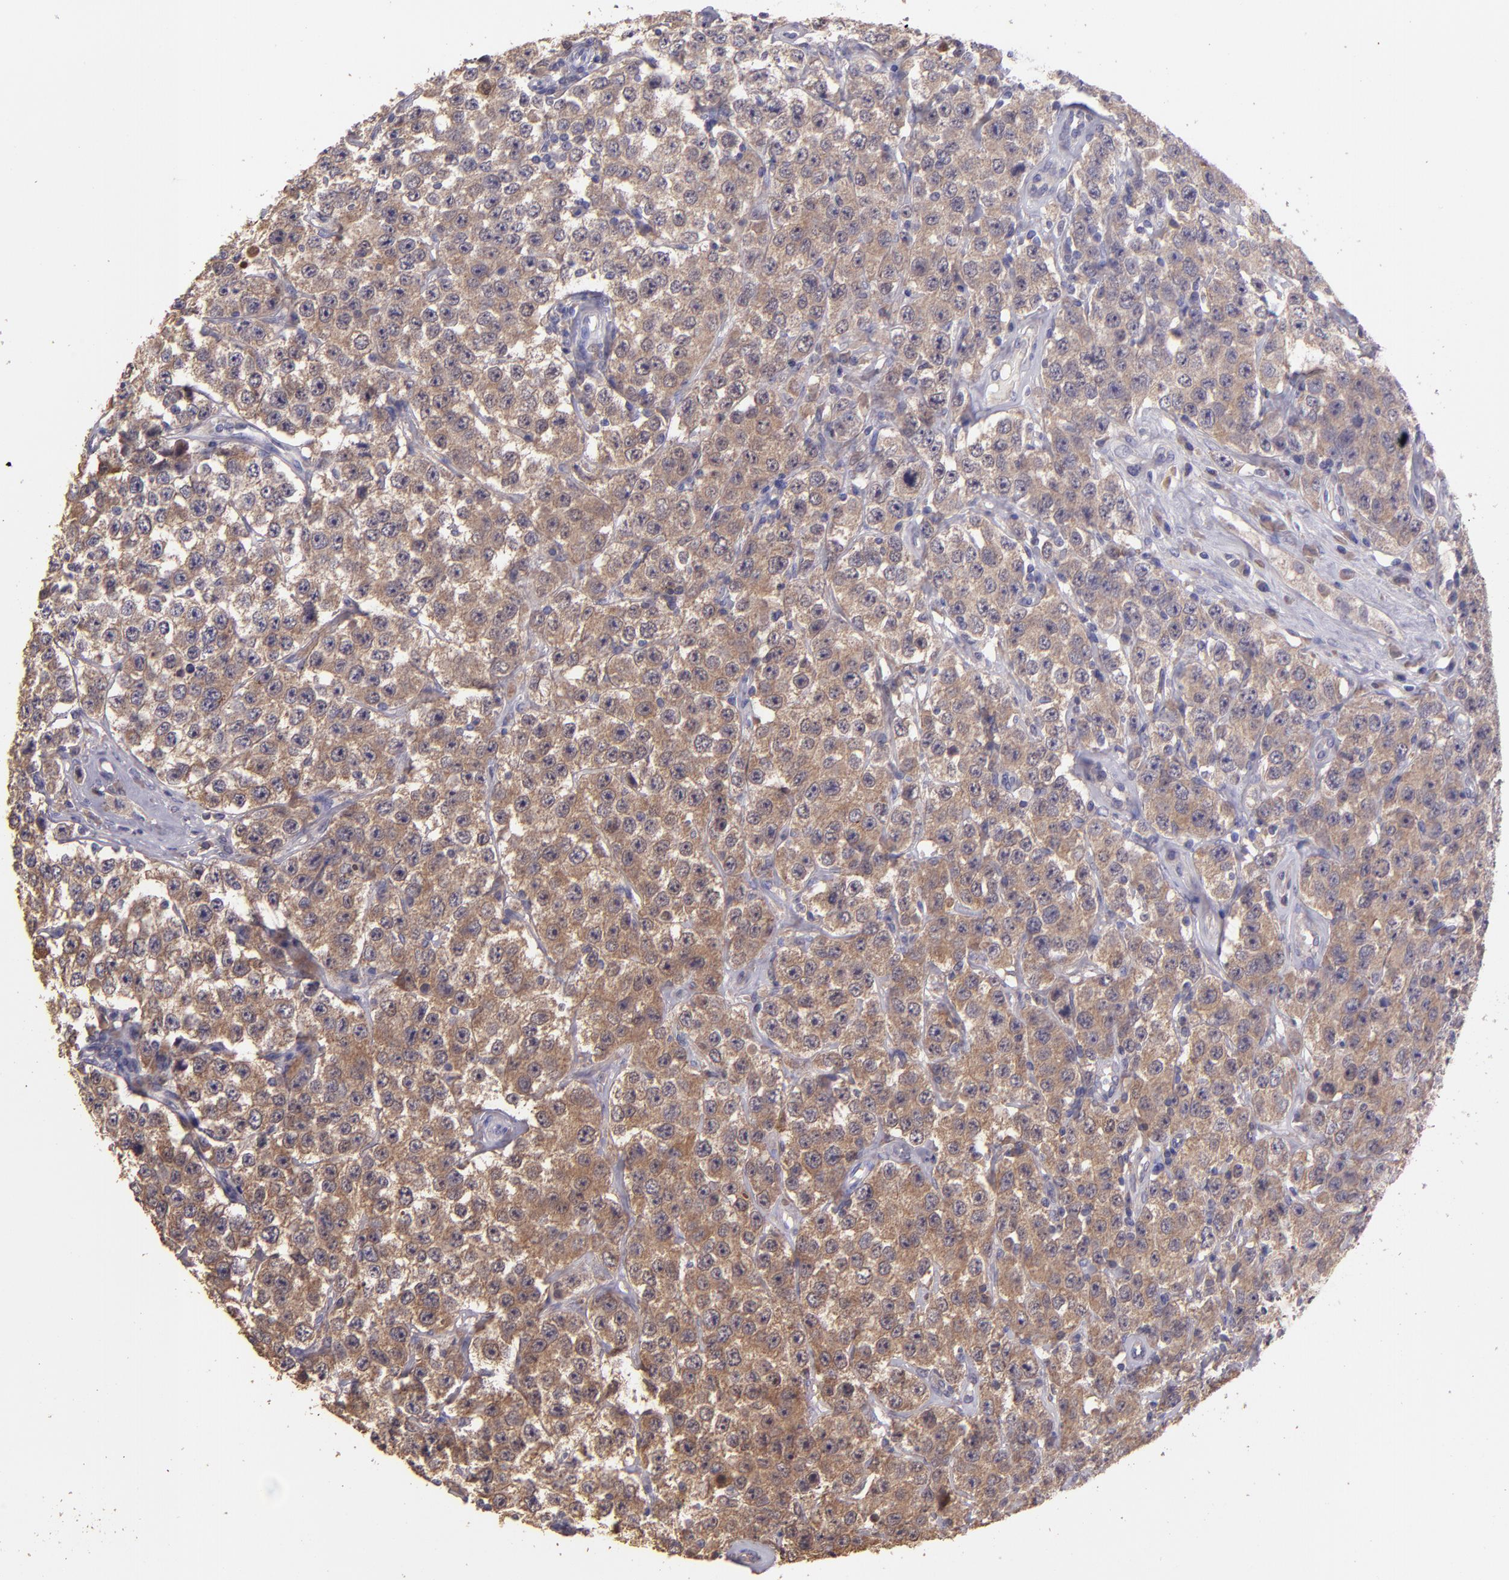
{"staining": {"intensity": "weak", "quantity": ">75%", "location": "cytoplasmic/membranous"}, "tissue": "testis cancer", "cell_type": "Tumor cells", "image_type": "cancer", "snomed": [{"axis": "morphology", "description": "Seminoma, NOS"}, {"axis": "topography", "description": "Testis"}], "caption": "An immunohistochemistry (IHC) micrograph of neoplastic tissue is shown. Protein staining in brown labels weak cytoplasmic/membranous positivity in testis seminoma within tumor cells.", "gene": "PAPPA", "patient": {"sex": "male", "age": 52}}